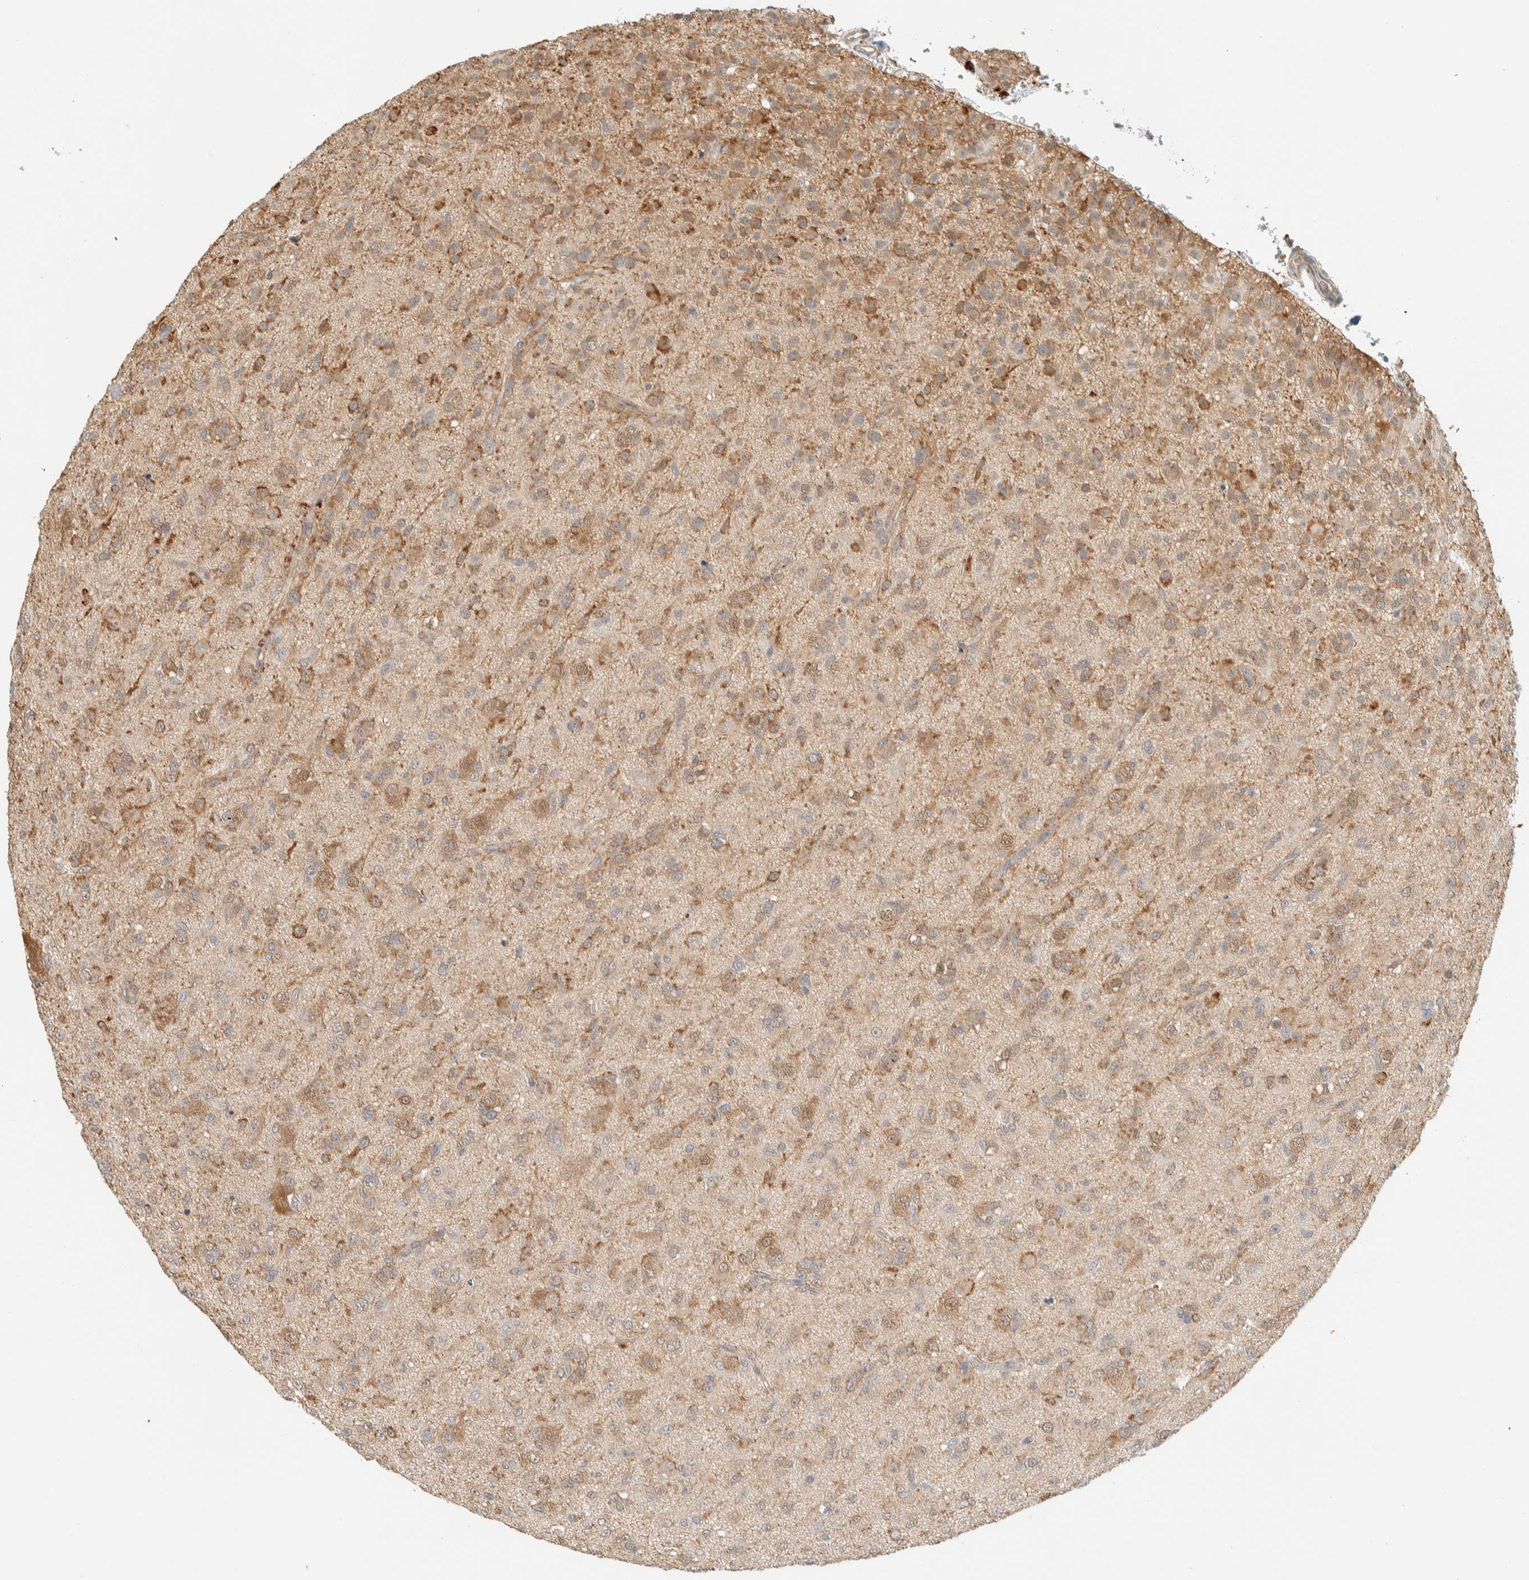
{"staining": {"intensity": "moderate", "quantity": ">75%", "location": "cytoplasmic/membranous"}, "tissue": "glioma", "cell_type": "Tumor cells", "image_type": "cancer", "snomed": [{"axis": "morphology", "description": "Glioma, malignant, Low grade"}, {"axis": "topography", "description": "Brain"}], "caption": "Protein staining reveals moderate cytoplasmic/membranous staining in about >75% of tumor cells in glioma.", "gene": "RAB11FIP1", "patient": {"sex": "male", "age": 65}}